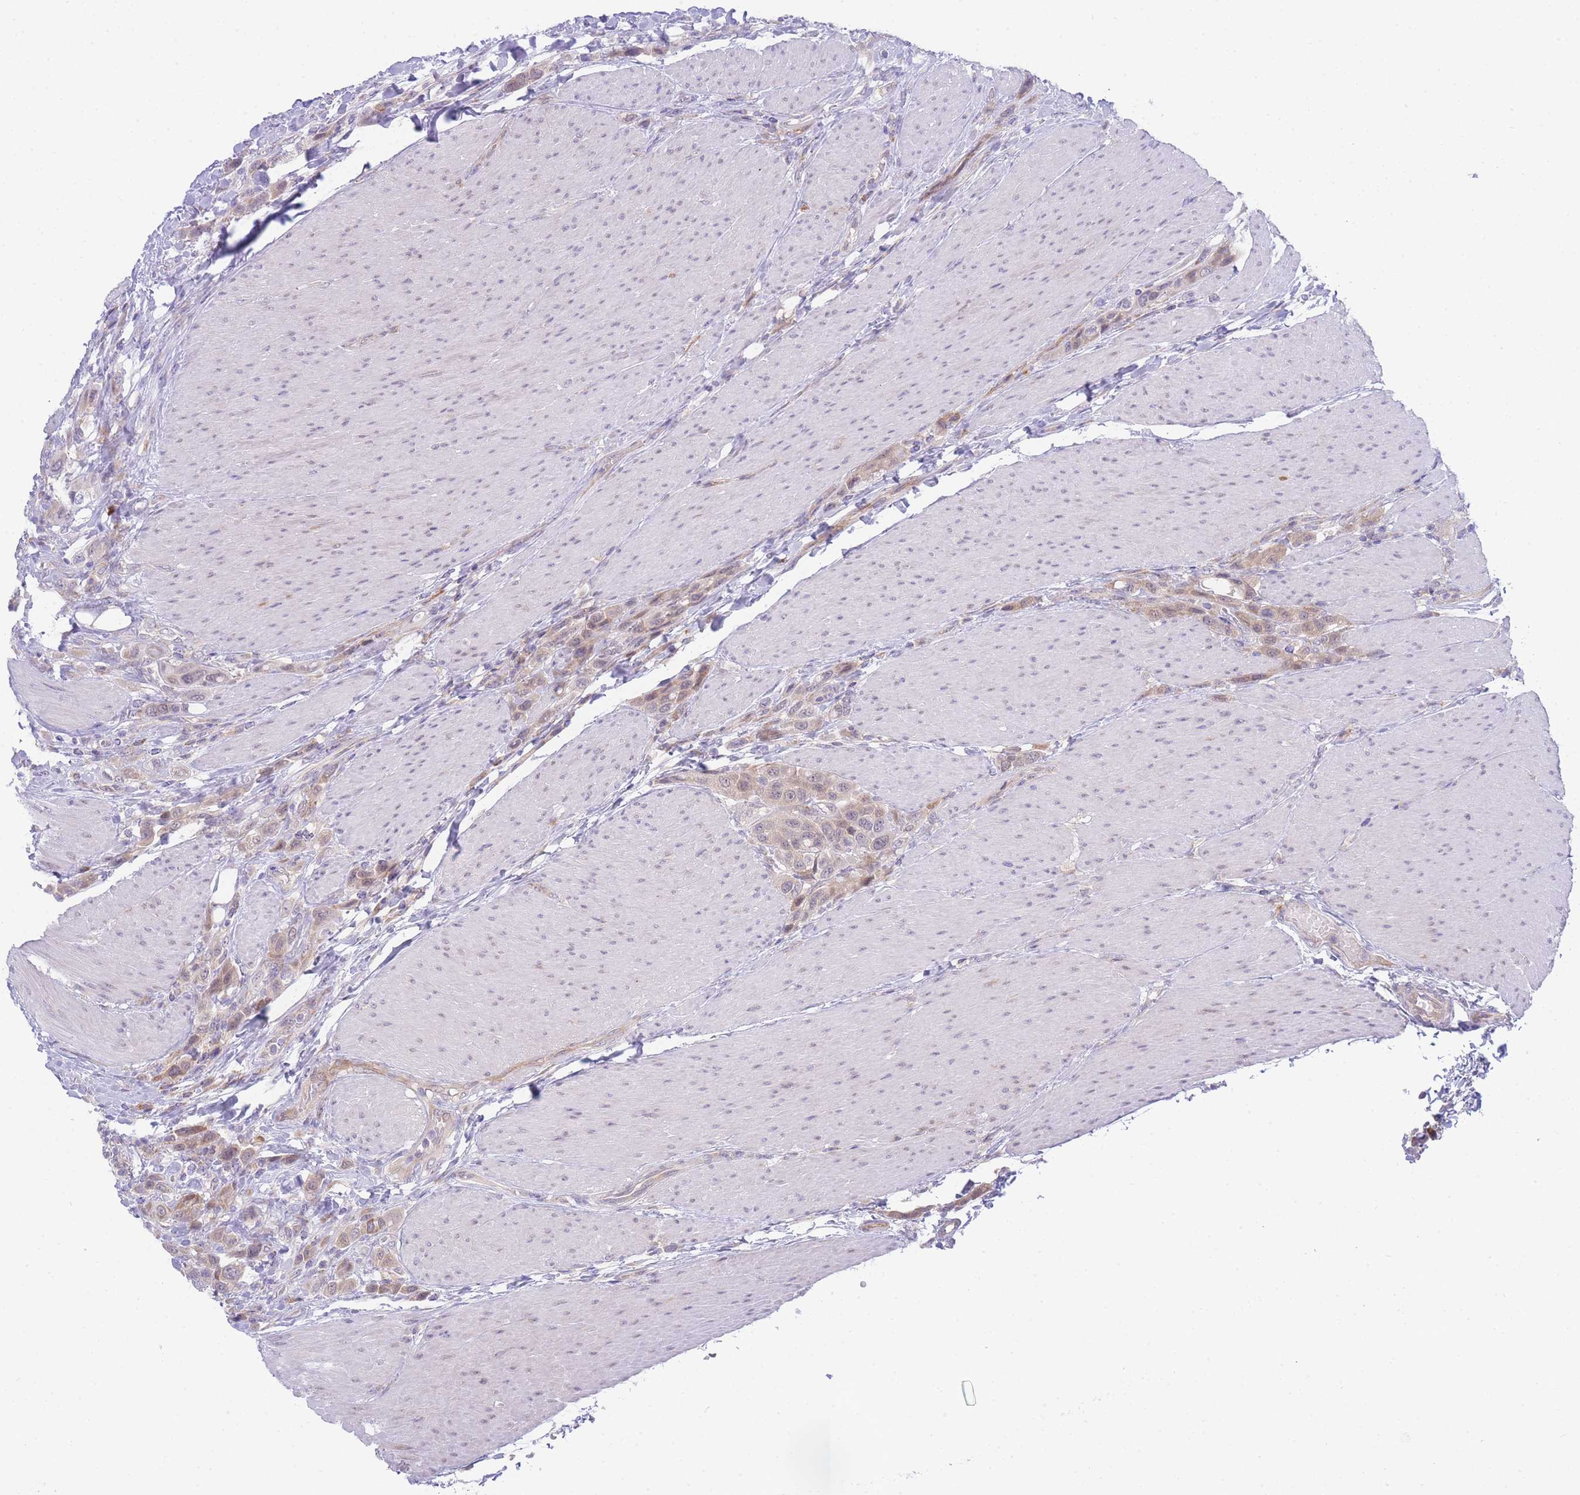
{"staining": {"intensity": "weak", "quantity": ">75%", "location": "cytoplasmic/membranous"}, "tissue": "urothelial cancer", "cell_type": "Tumor cells", "image_type": "cancer", "snomed": [{"axis": "morphology", "description": "Urothelial carcinoma, High grade"}, {"axis": "topography", "description": "Urinary bladder"}], "caption": "This is an image of IHC staining of urothelial cancer, which shows weak expression in the cytoplasmic/membranous of tumor cells.", "gene": "ZNF510", "patient": {"sex": "male", "age": 50}}